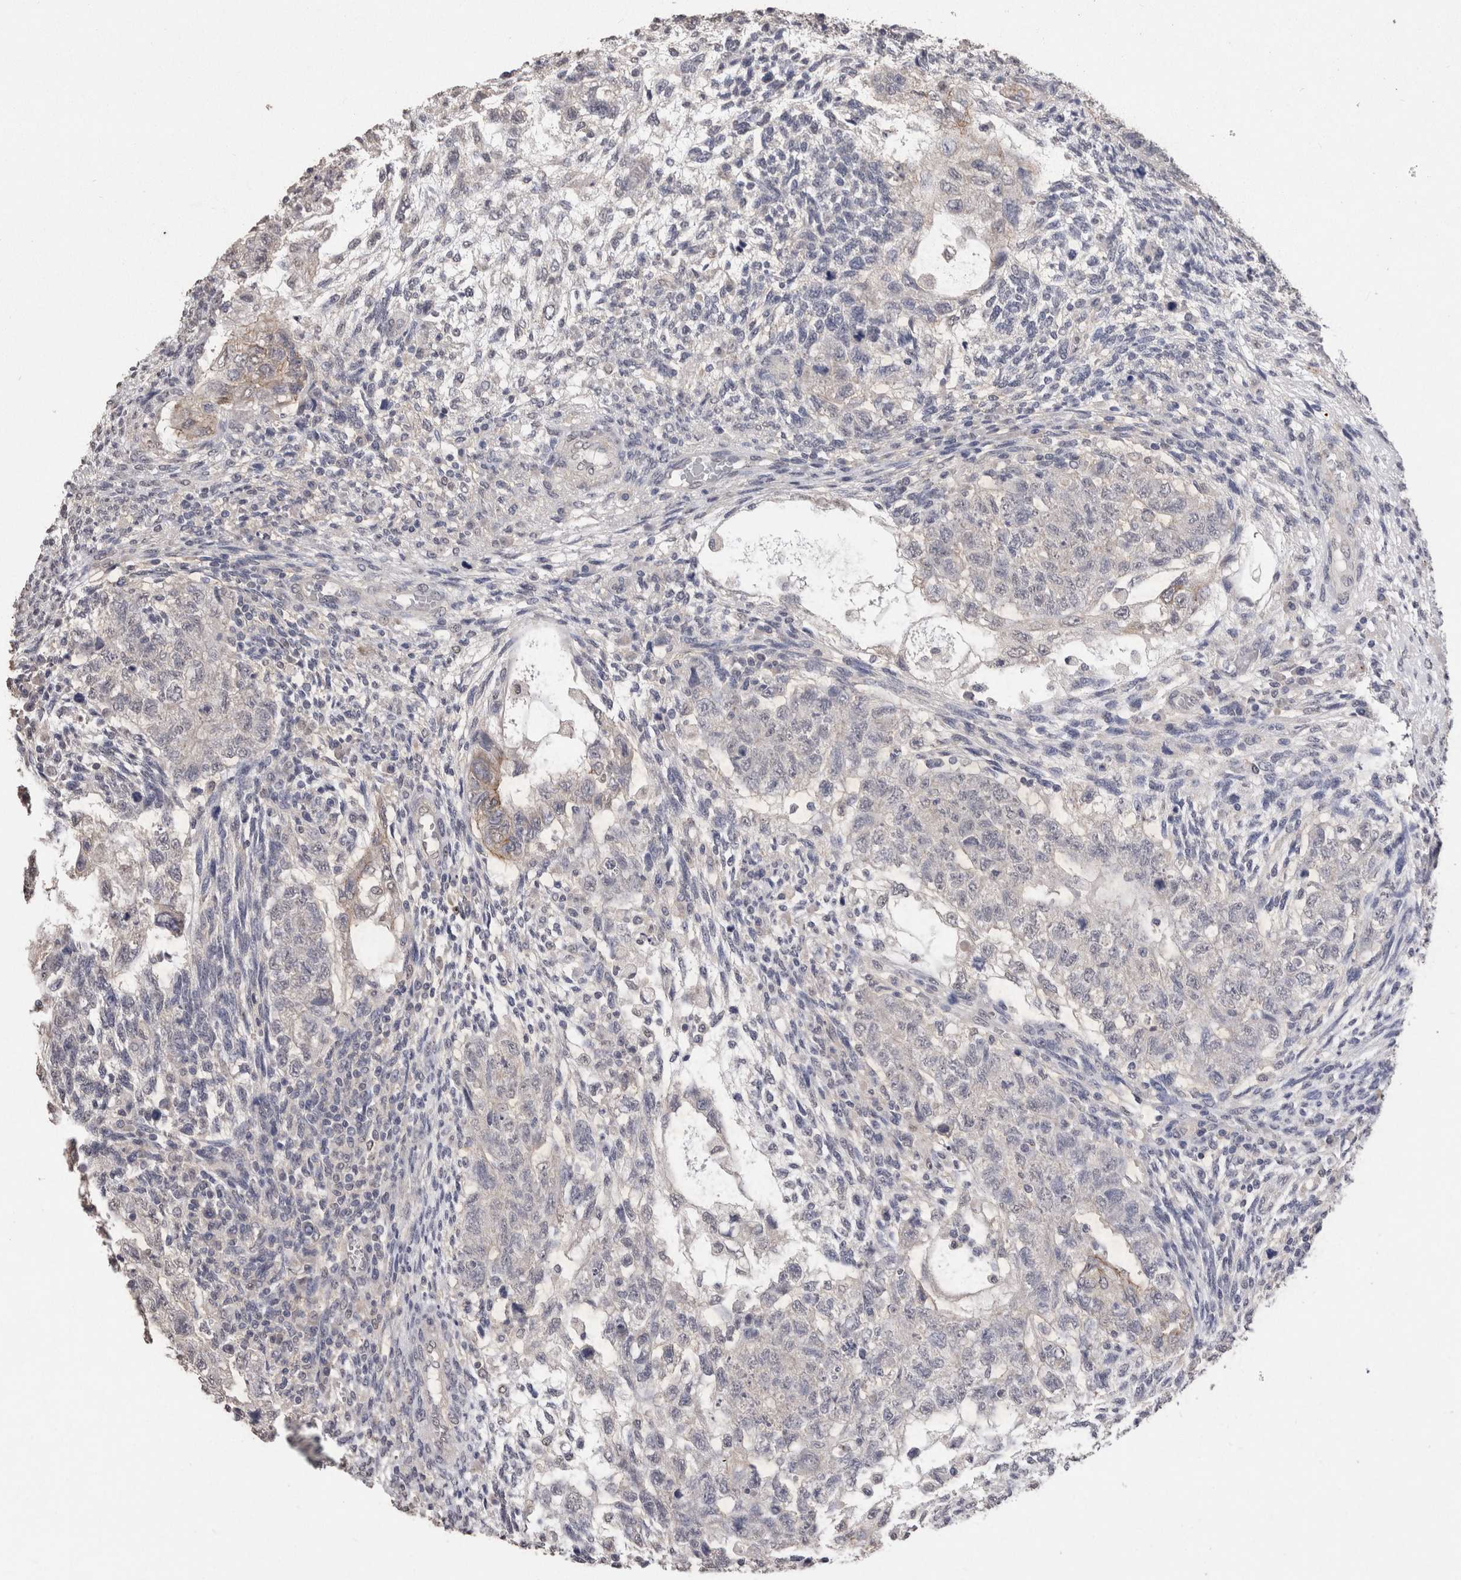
{"staining": {"intensity": "weak", "quantity": "<25%", "location": "cytoplasmic/membranous"}, "tissue": "testis cancer", "cell_type": "Tumor cells", "image_type": "cancer", "snomed": [{"axis": "morphology", "description": "Normal tissue, NOS"}, {"axis": "morphology", "description": "Carcinoma, Embryonal, NOS"}, {"axis": "topography", "description": "Testis"}], "caption": "A high-resolution image shows immunohistochemistry staining of testis cancer (embryonal carcinoma), which displays no significant staining in tumor cells. (IHC, brightfield microscopy, high magnification).", "gene": "CDH6", "patient": {"sex": "male", "age": 36}}